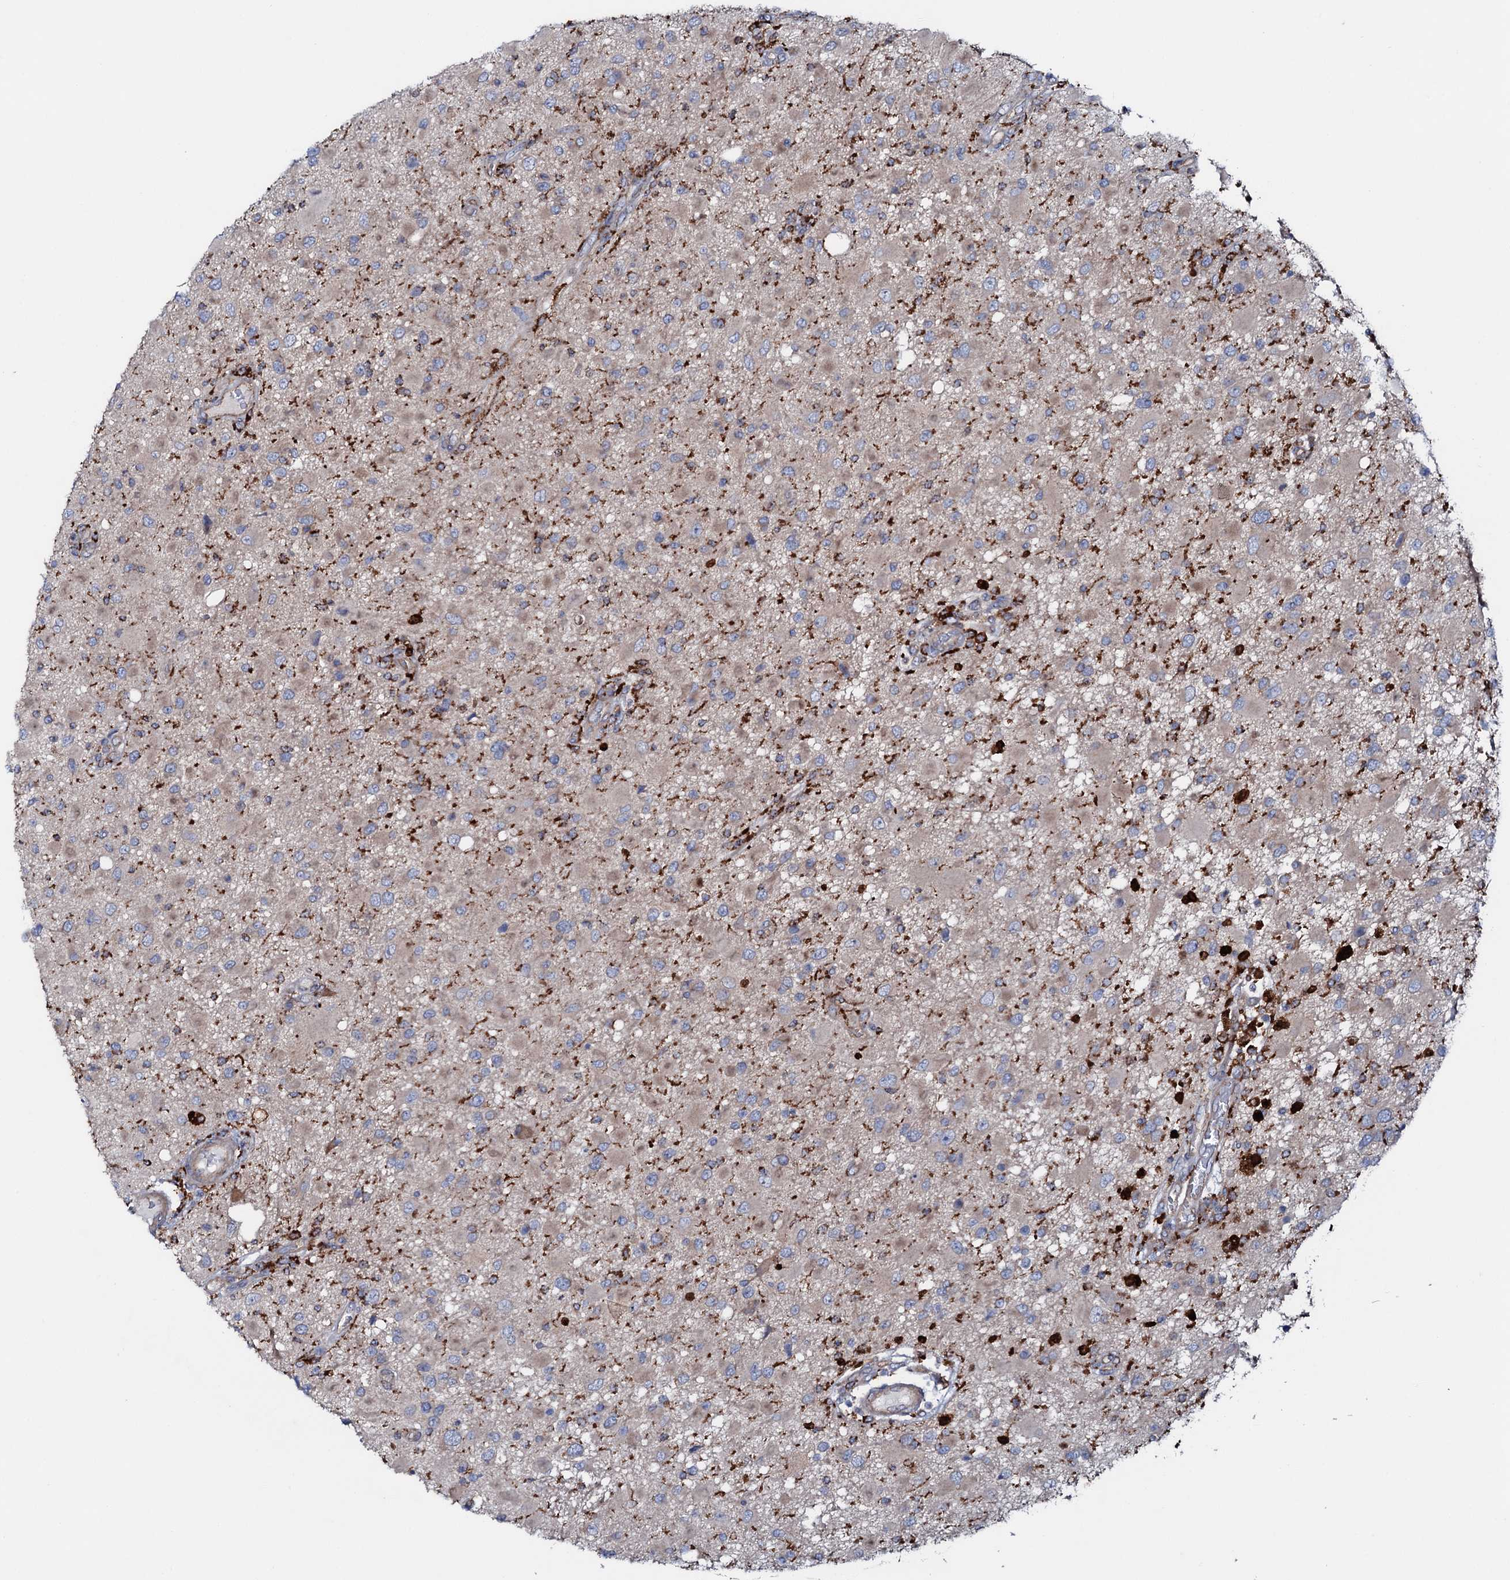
{"staining": {"intensity": "weak", "quantity": "<25%", "location": "cytoplasmic/membranous"}, "tissue": "glioma", "cell_type": "Tumor cells", "image_type": "cancer", "snomed": [{"axis": "morphology", "description": "Glioma, malignant, High grade"}, {"axis": "topography", "description": "Brain"}], "caption": "Tumor cells are negative for brown protein staining in glioma.", "gene": "P2RX4", "patient": {"sex": "male", "age": 53}}